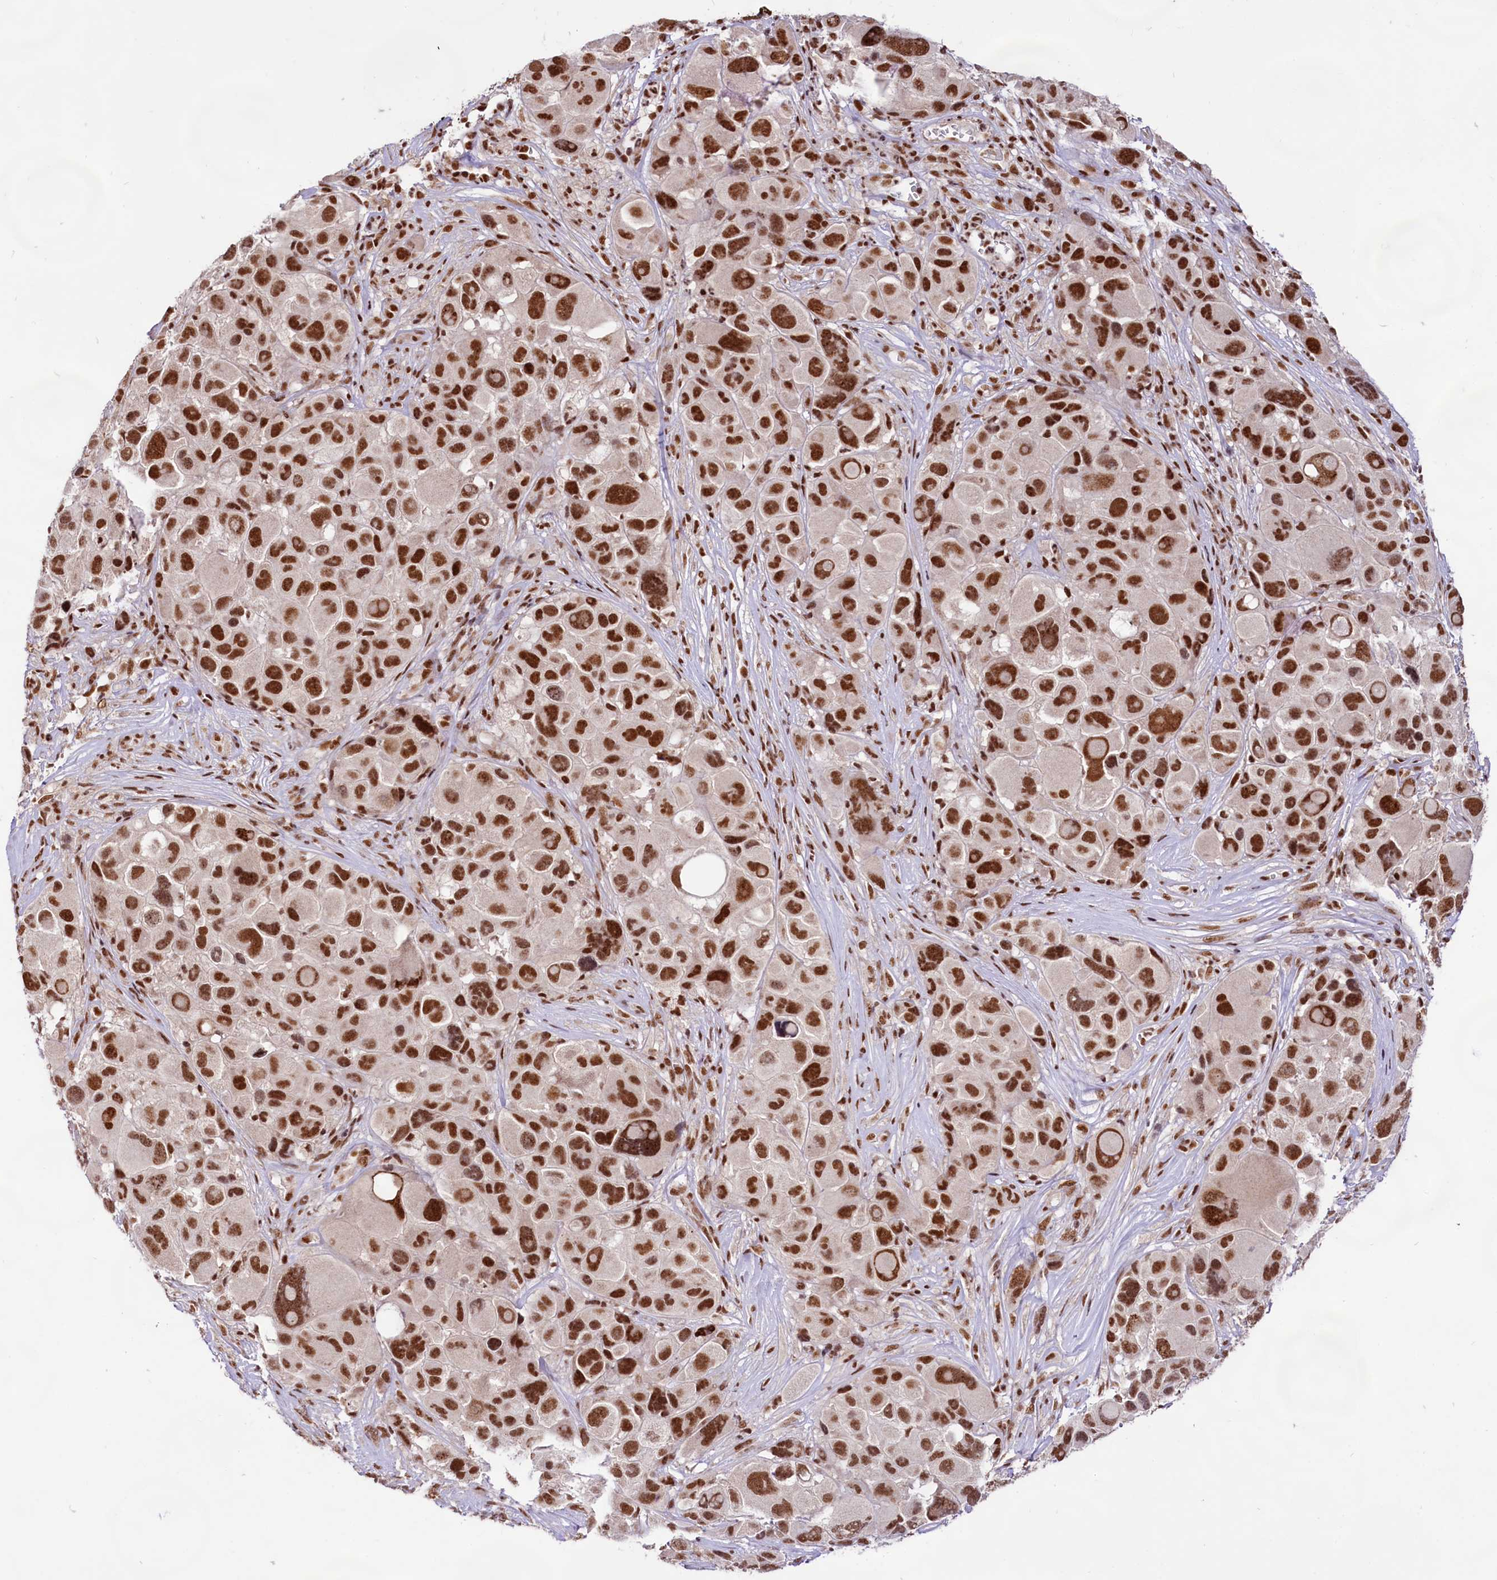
{"staining": {"intensity": "strong", "quantity": ">75%", "location": "nuclear"}, "tissue": "melanoma", "cell_type": "Tumor cells", "image_type": "cancer", "snomed": [{"axis": "morphology", "description": "Malignant melanoma, NOS"}, {"axis": "topography", "description": "Skin of trunk"}], "caption": "Tumor cells show high levels of strong nuclear positivity in about >75% of cells in malignant melanoma.", "gene": "HIRA", "patient": {"sex": "male", "age": 71}}